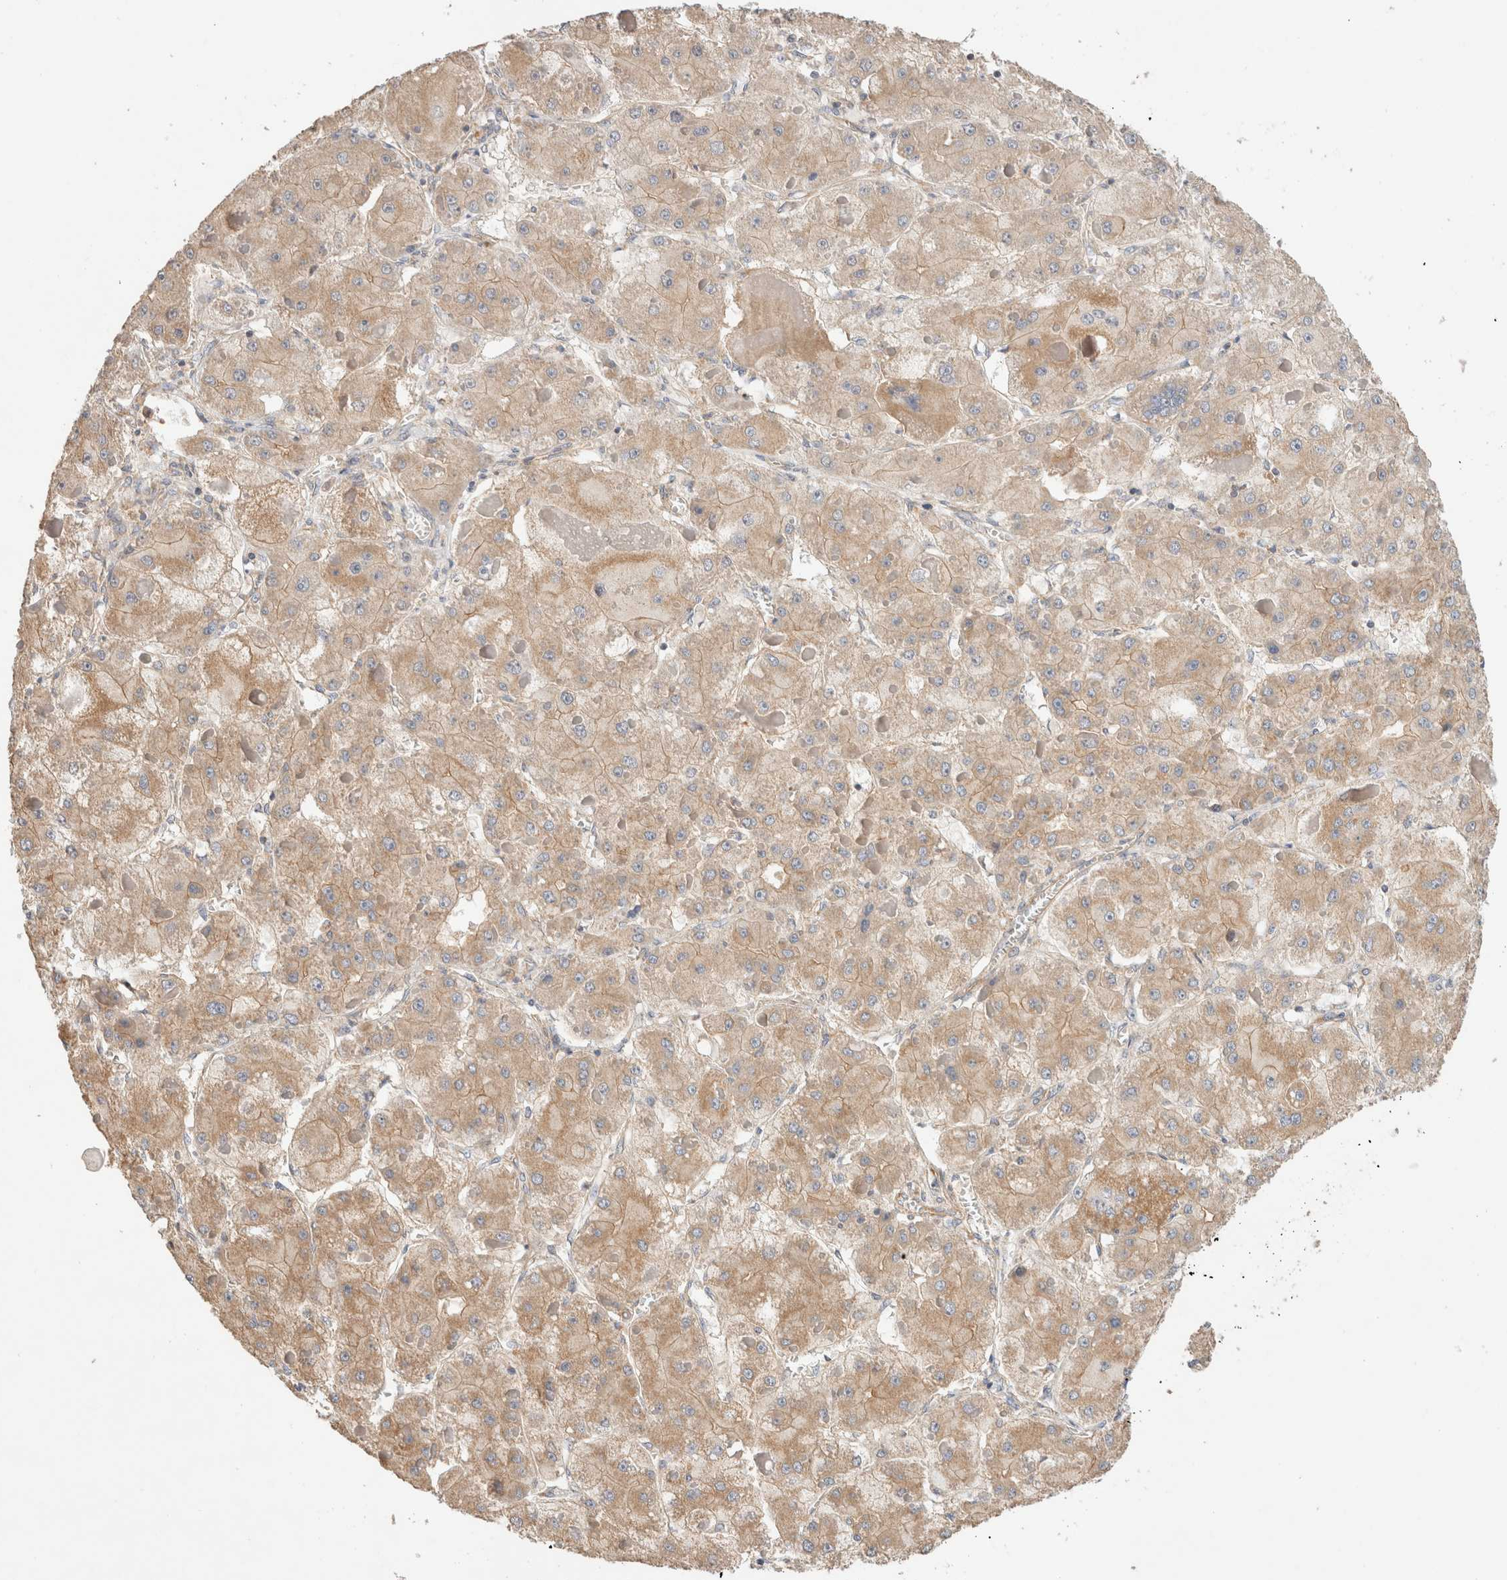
{"staining": {"intensity": "weak", "quantity": ">75%", "location": "cytoplasmic/membranous"}, "tissue": "liver cancer", "cell_type": "Tumor cells", "image_type": "cancer", "snomed": [{"axis": "morphology", "description": "Carcinoma, Hepatocellular, NOS"}, {"axis": "topography", "description": "Liver"}], "caption": "IHC (DAB) staining of hepatocellular carcinoma (liver) demonstrates weak cytoplasmic/membranous protein staining in about >75% of tumor cells.", "gene": "B3GNTL1", "patient": {"sex": "female", "age": 73}}